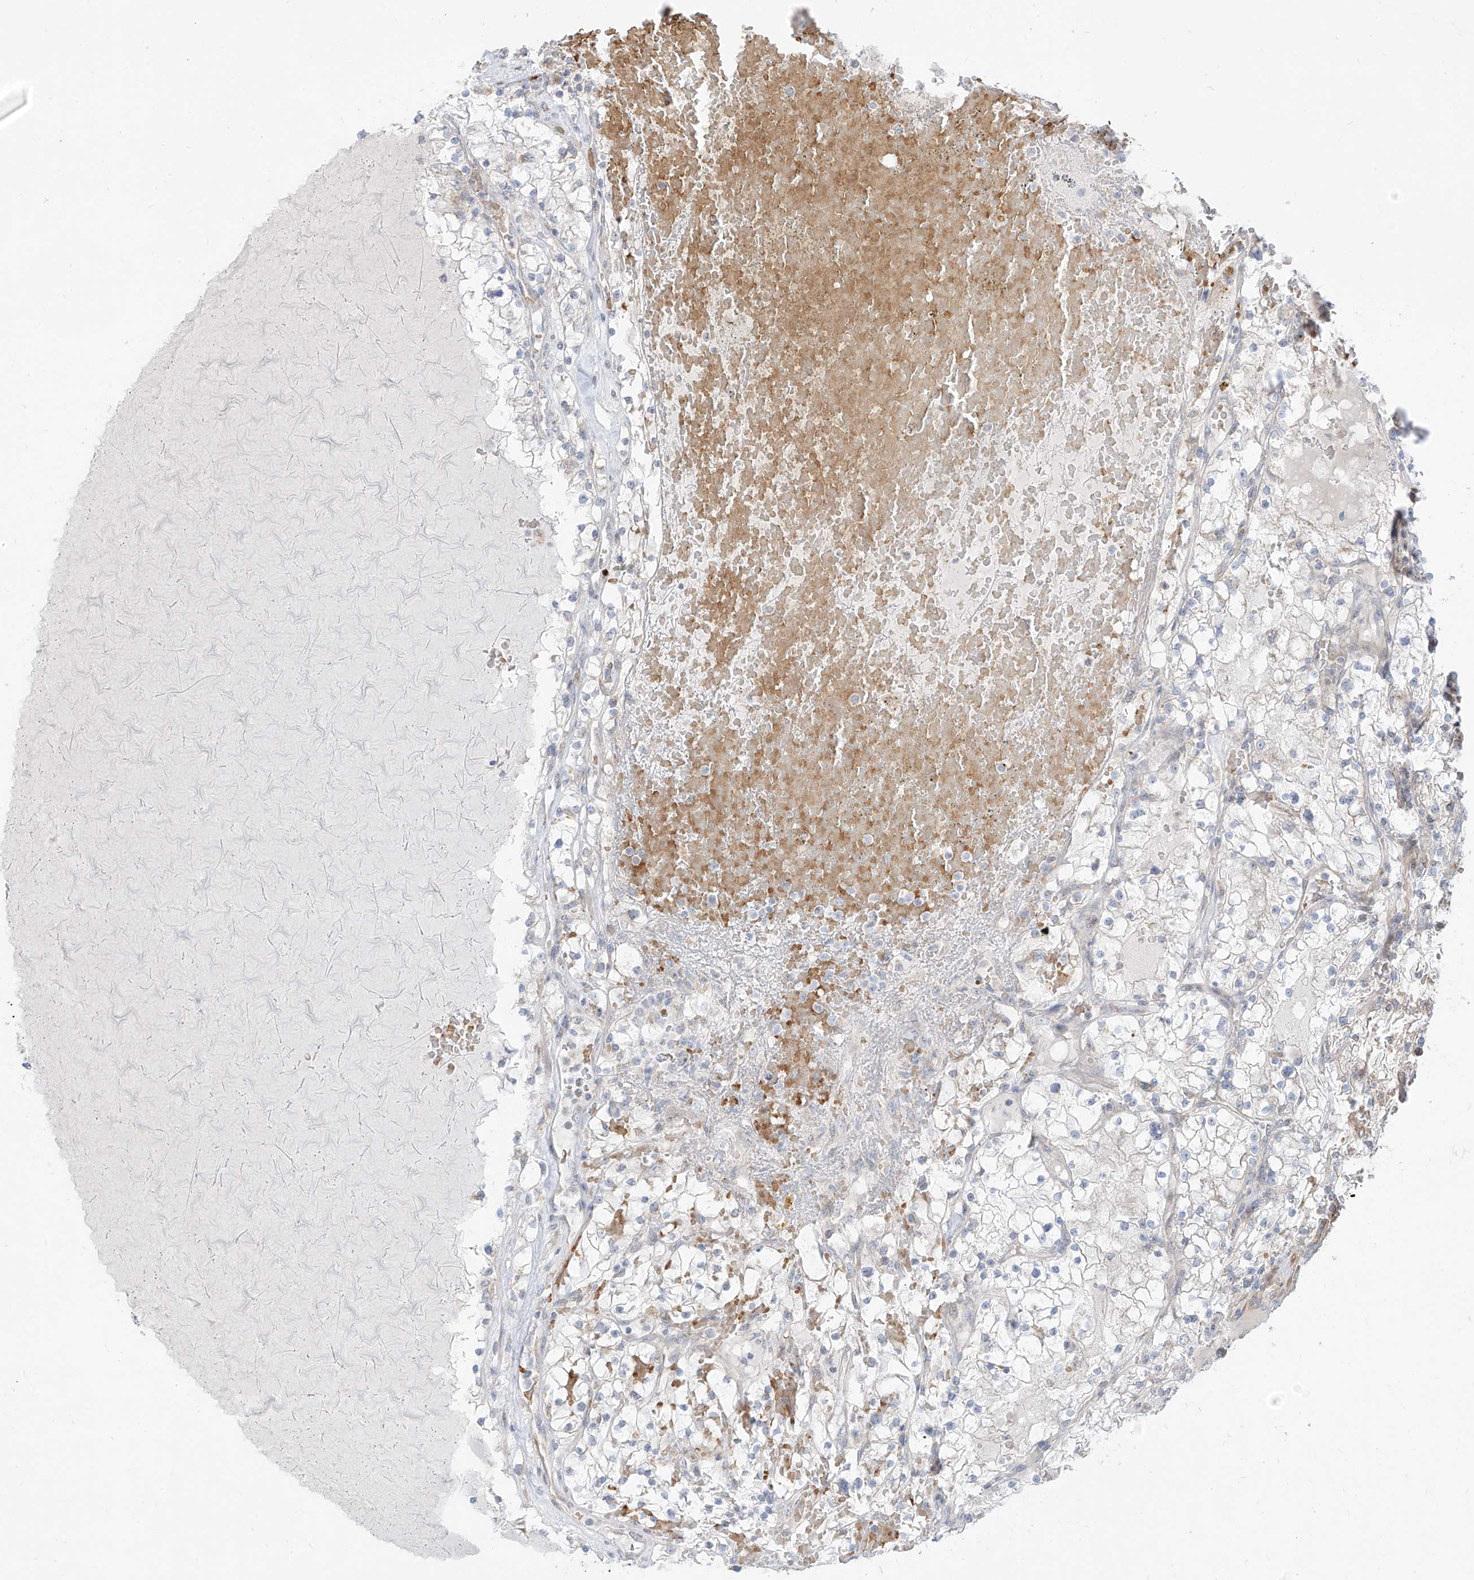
{"staining": {"intensity": "negative", "quantity": "none", "location": "none"}, "tissue": "renal cancer", "cell_type": "Tumor cells", "image_type": "cancer", "snomed": [{"axis": "morphology", "description": "Normal tissue, NOS"}, {"axis": "morphology", "description": "Adenocarcinoma, NOS"}, {"axis": "topography", "description": "Kidney"}], "caption": "Micrograph shows no significant protein positivity in tumor cells of renal adenocarcinoma.", "gene": "ARHGEF40", "patient": {"sex": "male", "age": 68}}